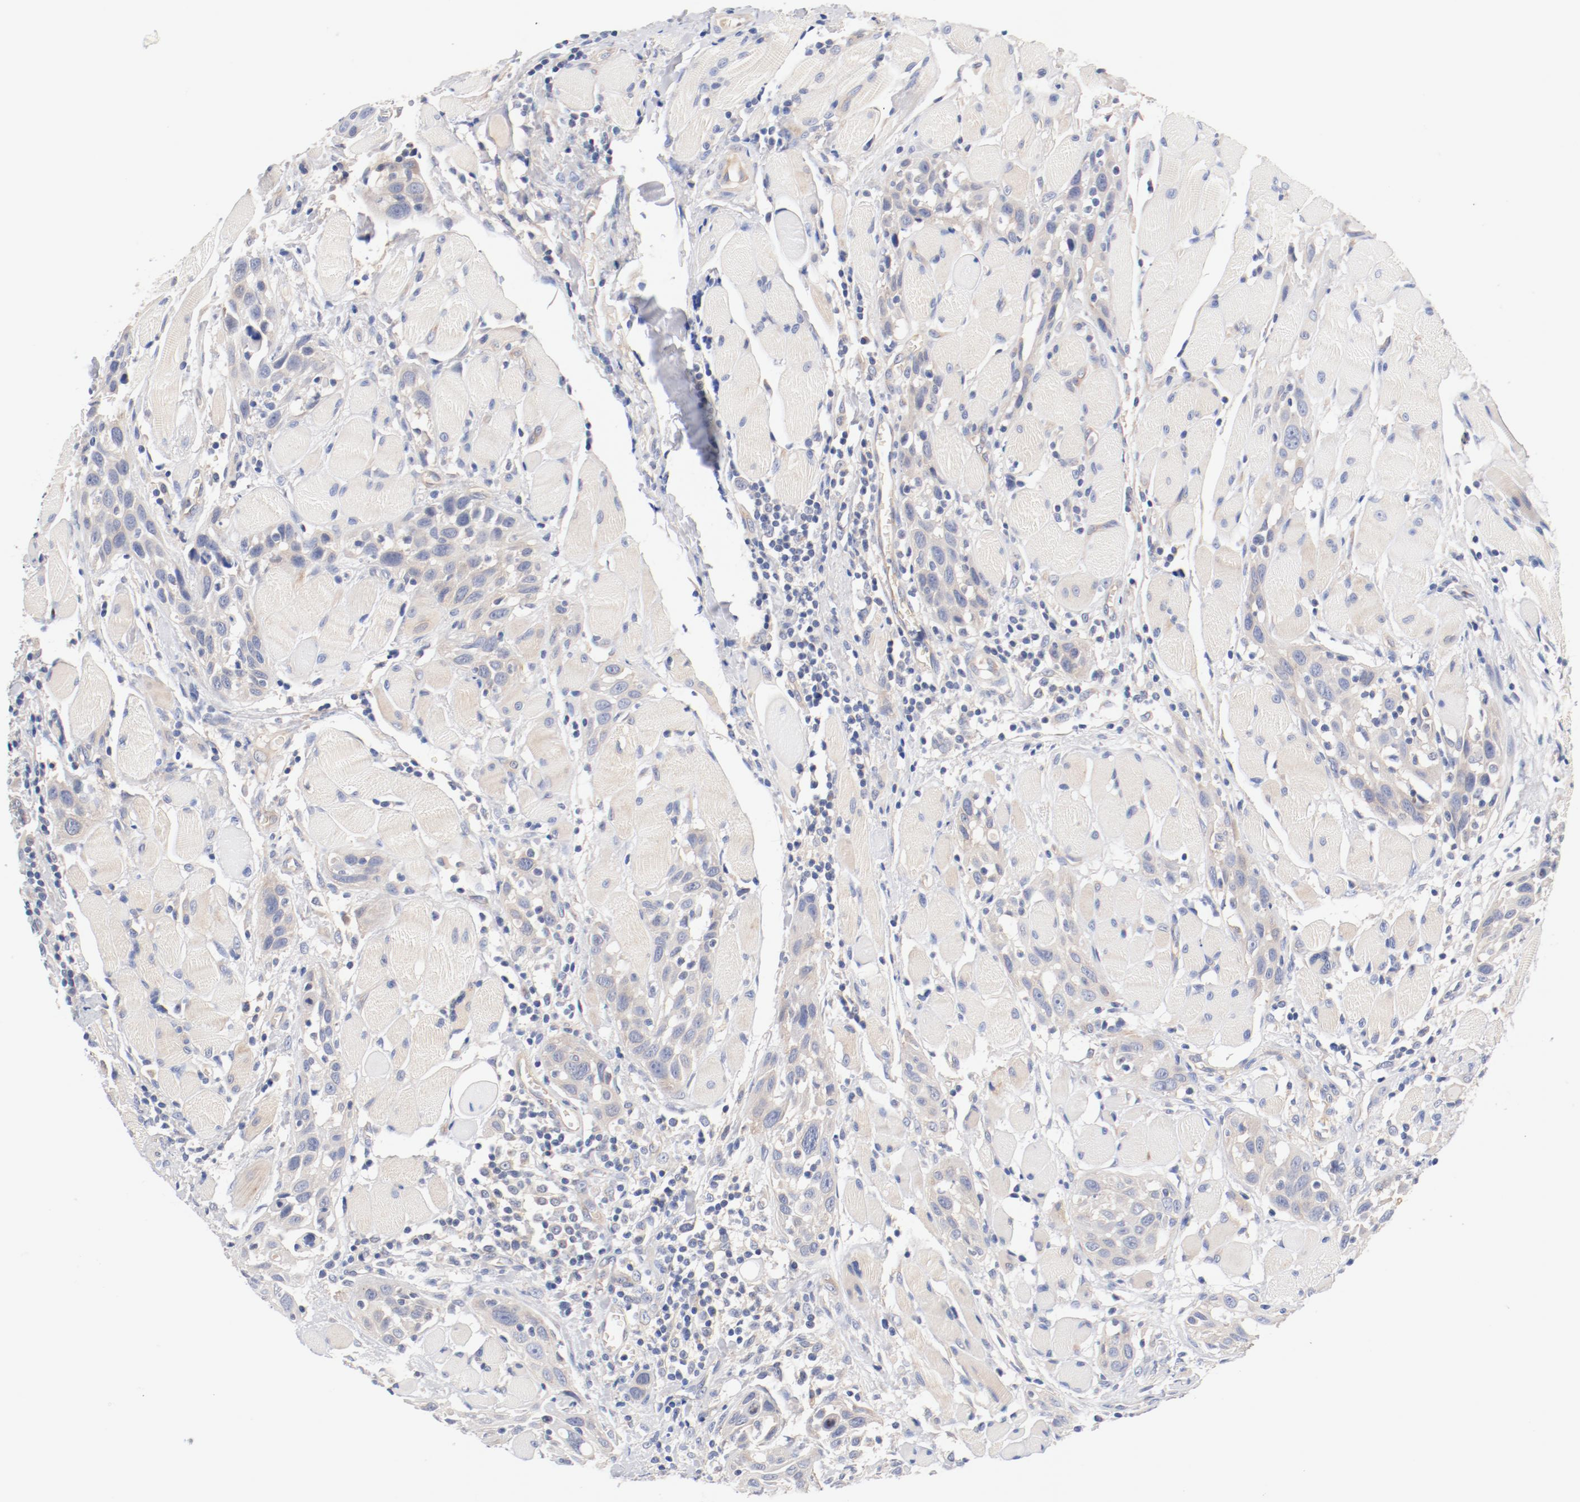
{"staining": {"intensity": "negative", "quantity": "none", "location": "none"}, "tissue": "head and neck cancer", "cell_type": "Tumor cells", "image_type": "cancer", "snomed": [{"axis": "morphology", "description": "Squamous cell carcinoma, NOS"}, {"axis": "topography", "description": "Oral tissue"}, {"axis": "topography", "description": "Head-Neck"}], "caption": "This is an IHC image of human squamous cell carcinoma (head and neck). There is no staining in tumor cells.", "gene": "DYNC1H1", "patient": {"sex": "female", "age": 50}}